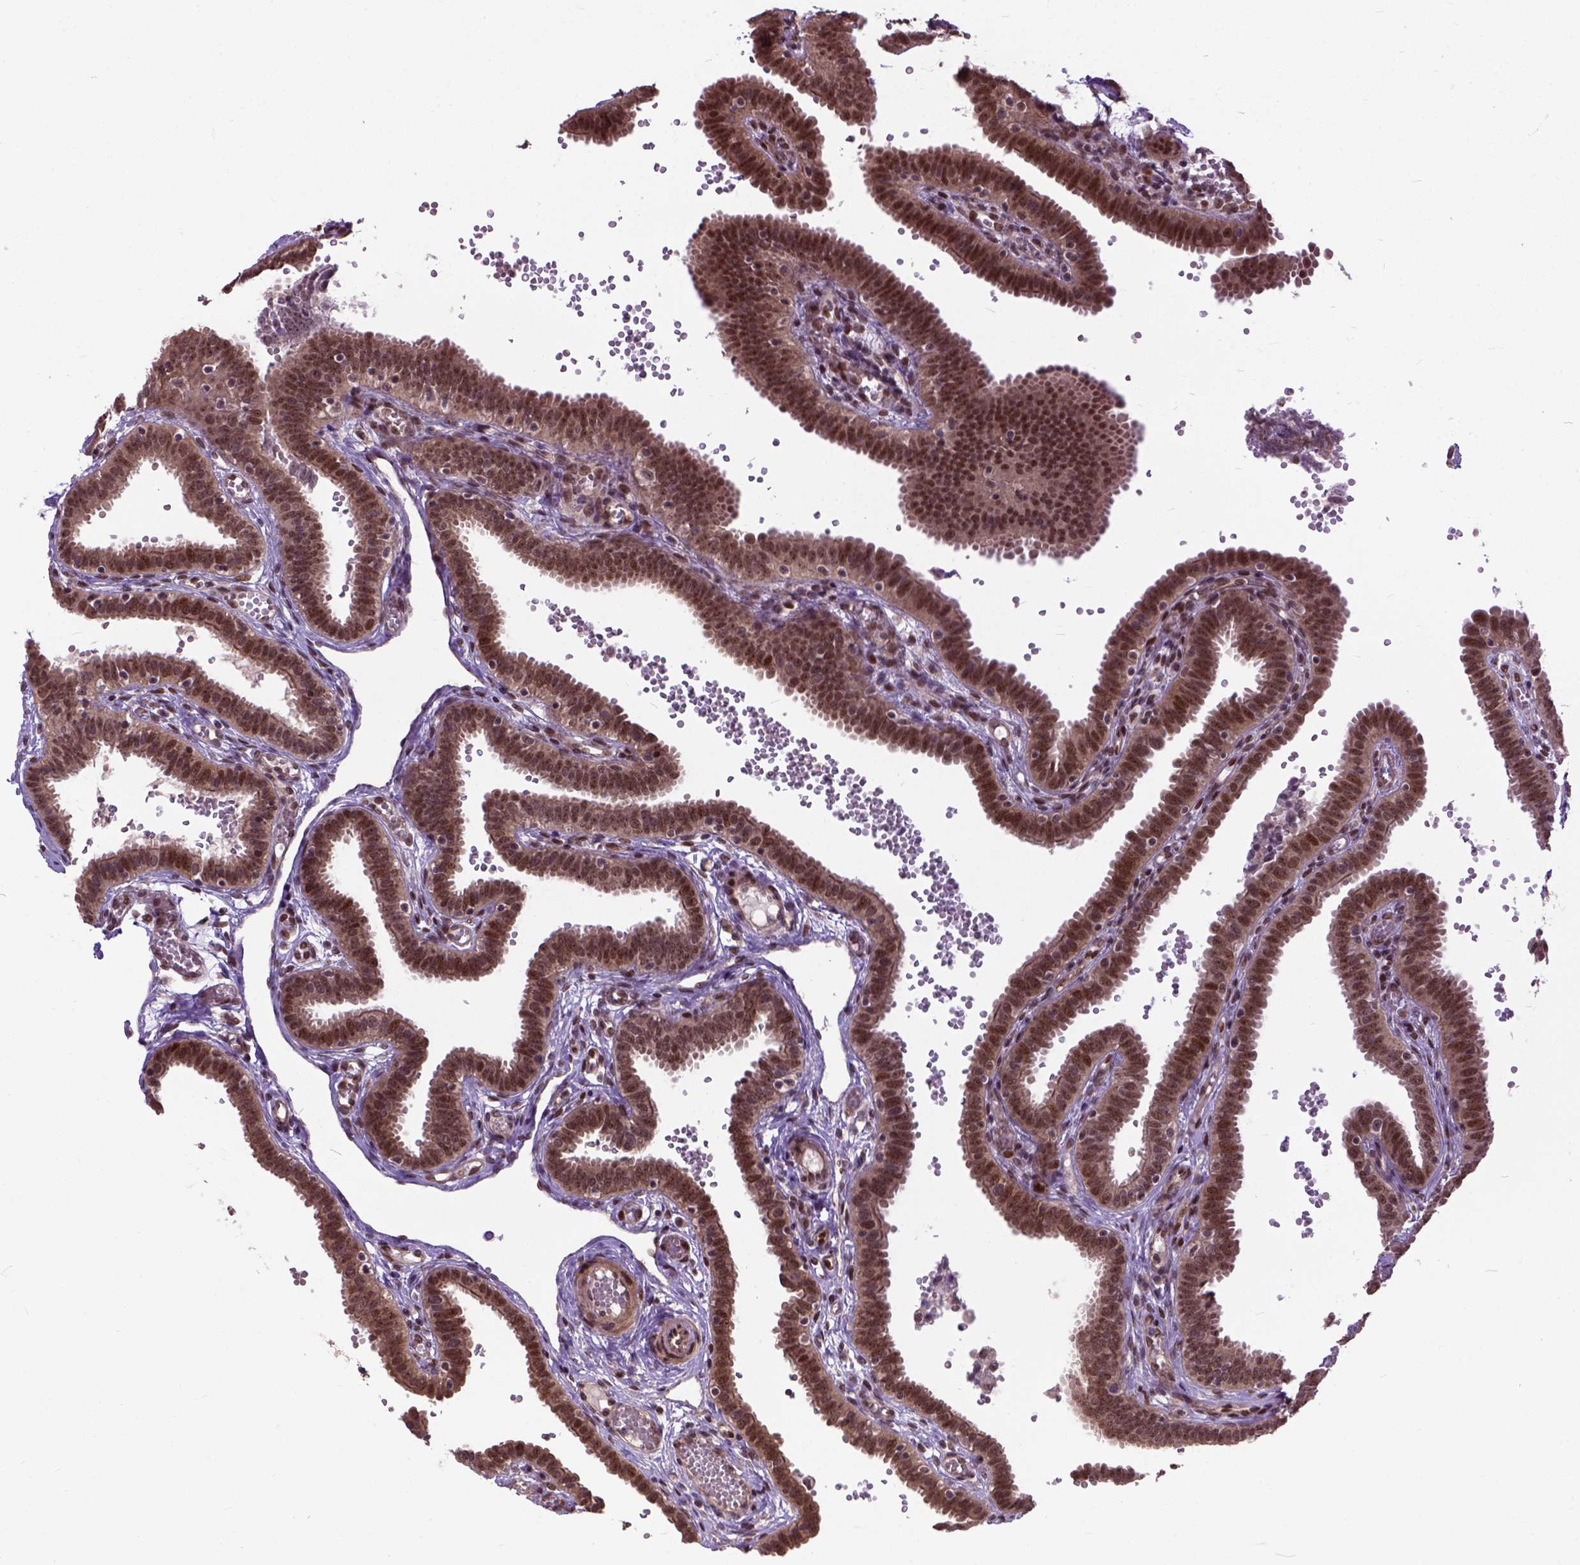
{"staining": {"intensity": "strong", "quantity": ">75%", "location": "nuclear"}, "tissue": "fallopian tube", "cell_type": "Glandular cells", "image_type": "normal", "snomed": [{"axis": "morphology", "description": "Normal tissue, NOS"}, {"axis": "topography", "description": "Fallopian tube"}], "caption": "About >75% of glandular cells in benign fallopian tube reveal strong nuclear protein staining as visualized by brown immunohistochemical staining.", "gene": "ZNF630", "patient": {"sex": "female", "age": 37}}